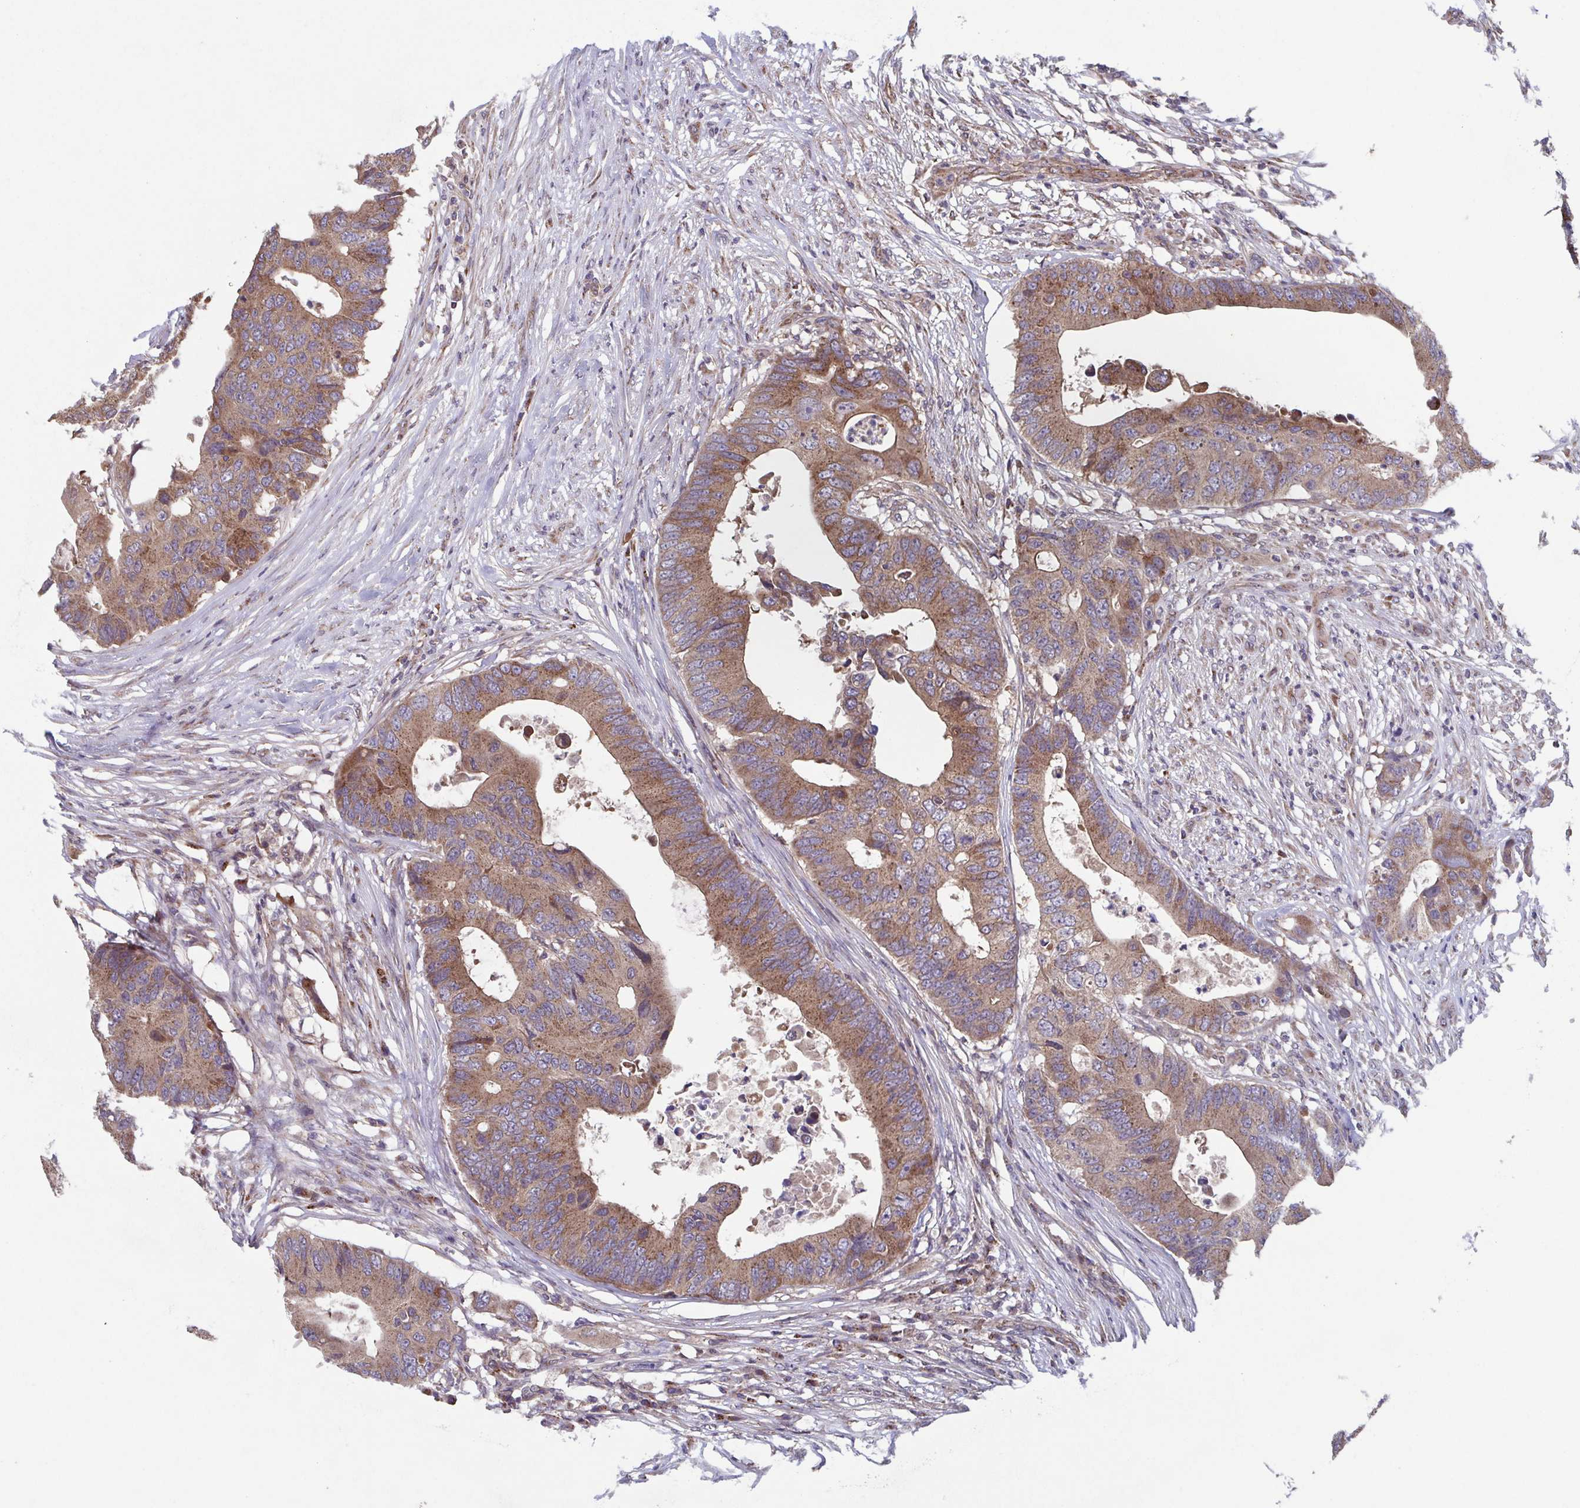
{"staining": {"intensity": "moderate", "quantity": ">75%", "location": "cytoplasmic/membranous"}, "tissue": "colorectal cancer", "cell_type": "Tumor cells", "image_type": "cancer", "snomed": [{"axis": "morphology", "description": "Adenocarcinoma, NOS"}, {"axis": "topography", "description": "Colon"}], "caption": "Immunohistochemical staining of colorectal adenocarcinoma reveals moderate cytoplasmic/membranous protein staining in about >75% of tumor cells.", "gene": "COPB1", "patient": {"sex": "male", "age": 71}}